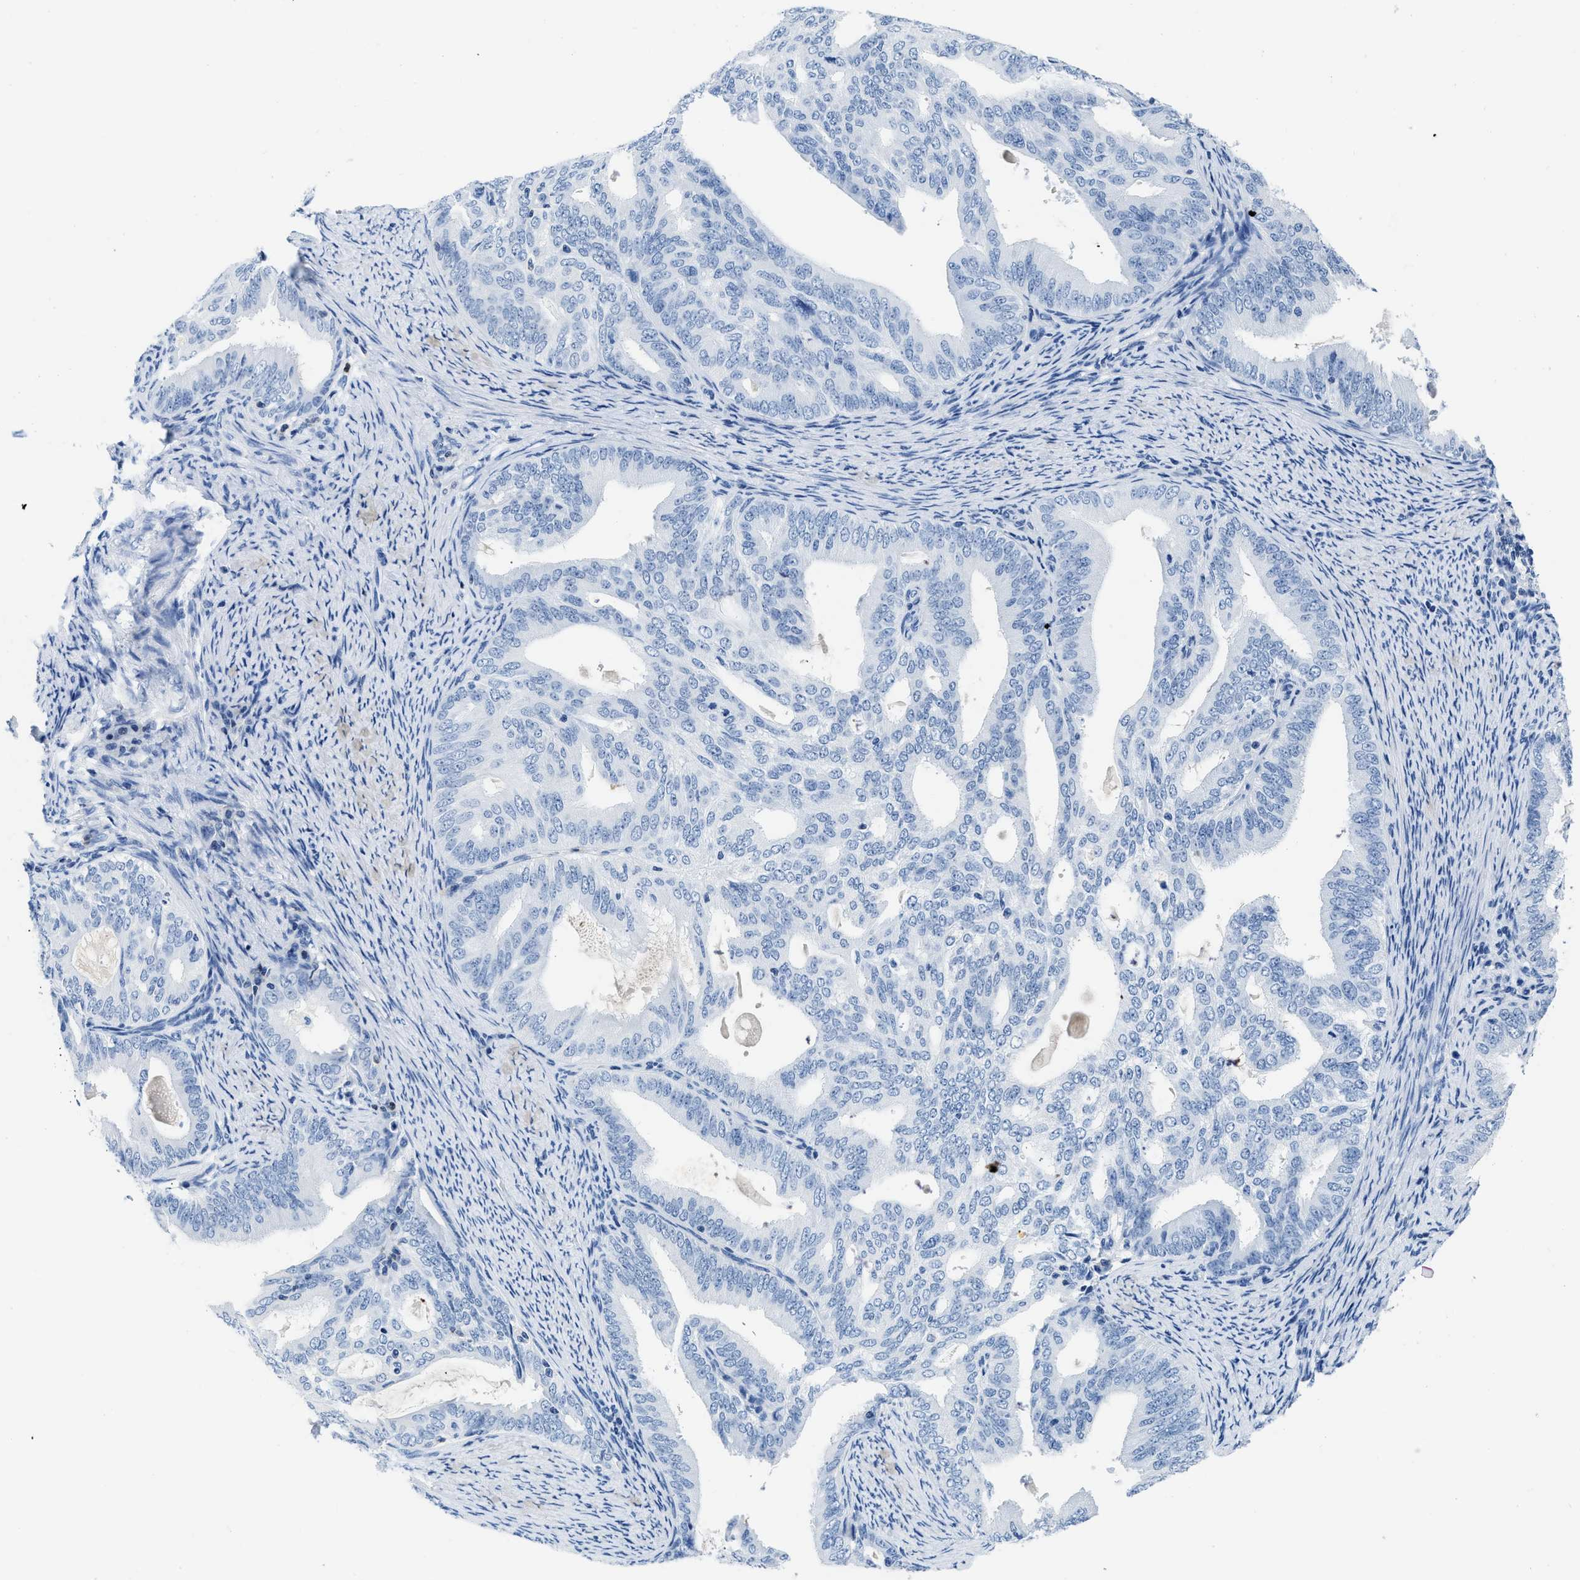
{"staining": {"intensity": "negative", "quantity": "none", "location": "none"}, "tissue": "endometrial cancer", "cell_type": "Tumor cells", "image_type": "cancer", "snomed": [{"axis": "morphology", "description": "Adenocarcinoma, NOS"}, {"axis": "topography", "description": "Endometrium"}], "caption": "The image reveals no significant positivity in tumor cells of endometrial cancer (adenocarcinoma). Brightfield microscopy of IHC stained with DAB (3,3'-diaminobenzidine) (brown) and hematoxylin (blue), captured at high magnification.", "gene": "NFATC2", "patient": {"sex": "female", "age": 58}}